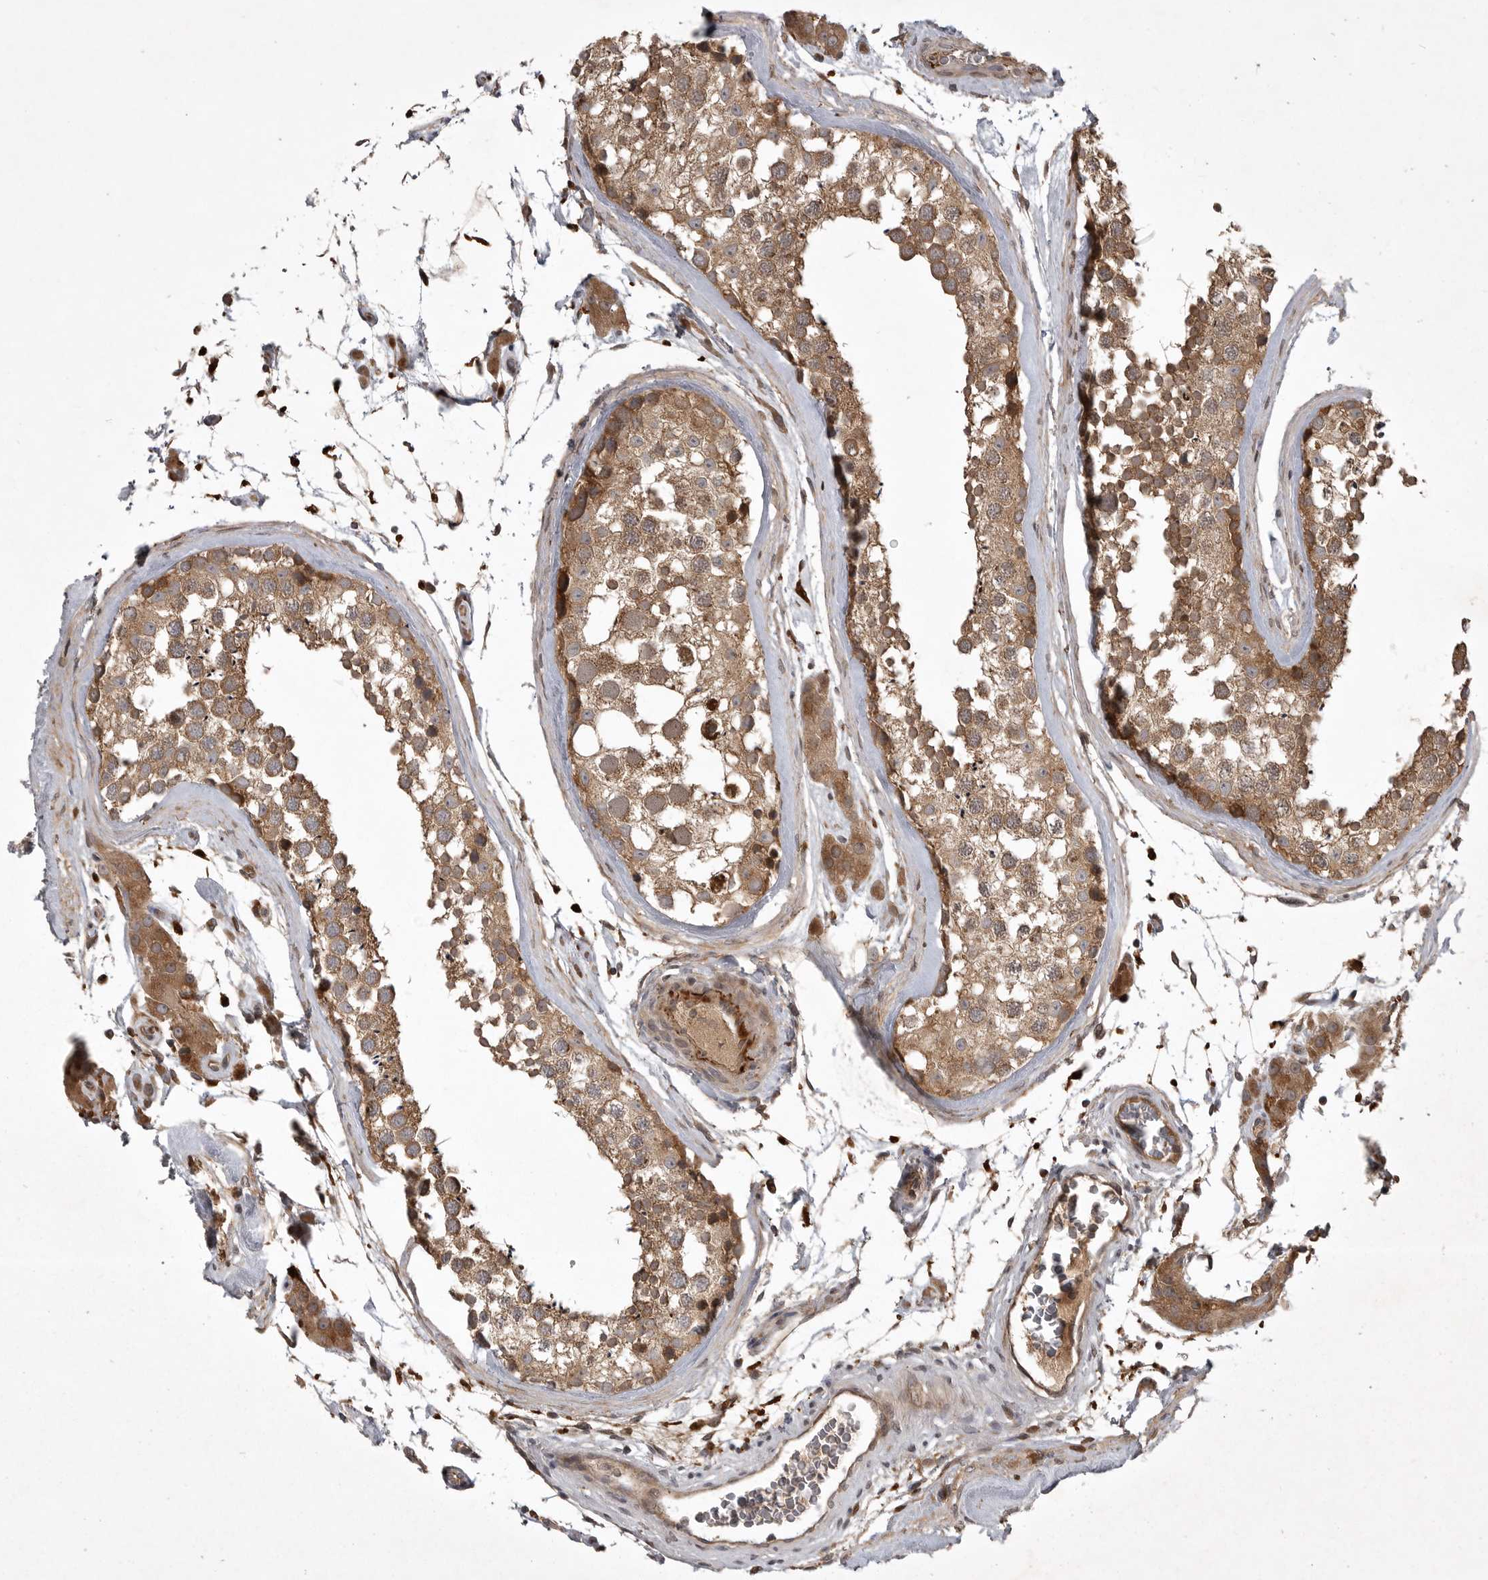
{"staining": {"intensity": "moderate", "quantity": ">75%", "location": "cytoplasmic/membranous"}, "tissue": "testis", "cell_type": "Cells in seminiferous ducts", "image_type": "normal", "snomed": [{"axis": "morphology", "description": "Normal tissue, NOS"}, {"axis": "topography", "description": "Testis"}], "caption": "An image showing moderate cytoplasmic/membranous expression in approximately >75% of cells in seminiferous ducts in benign testis, as visualized by brown immunohistochemical staining.", "gene": "GPR31", "patient": {"sex": "male", "age": 46}}